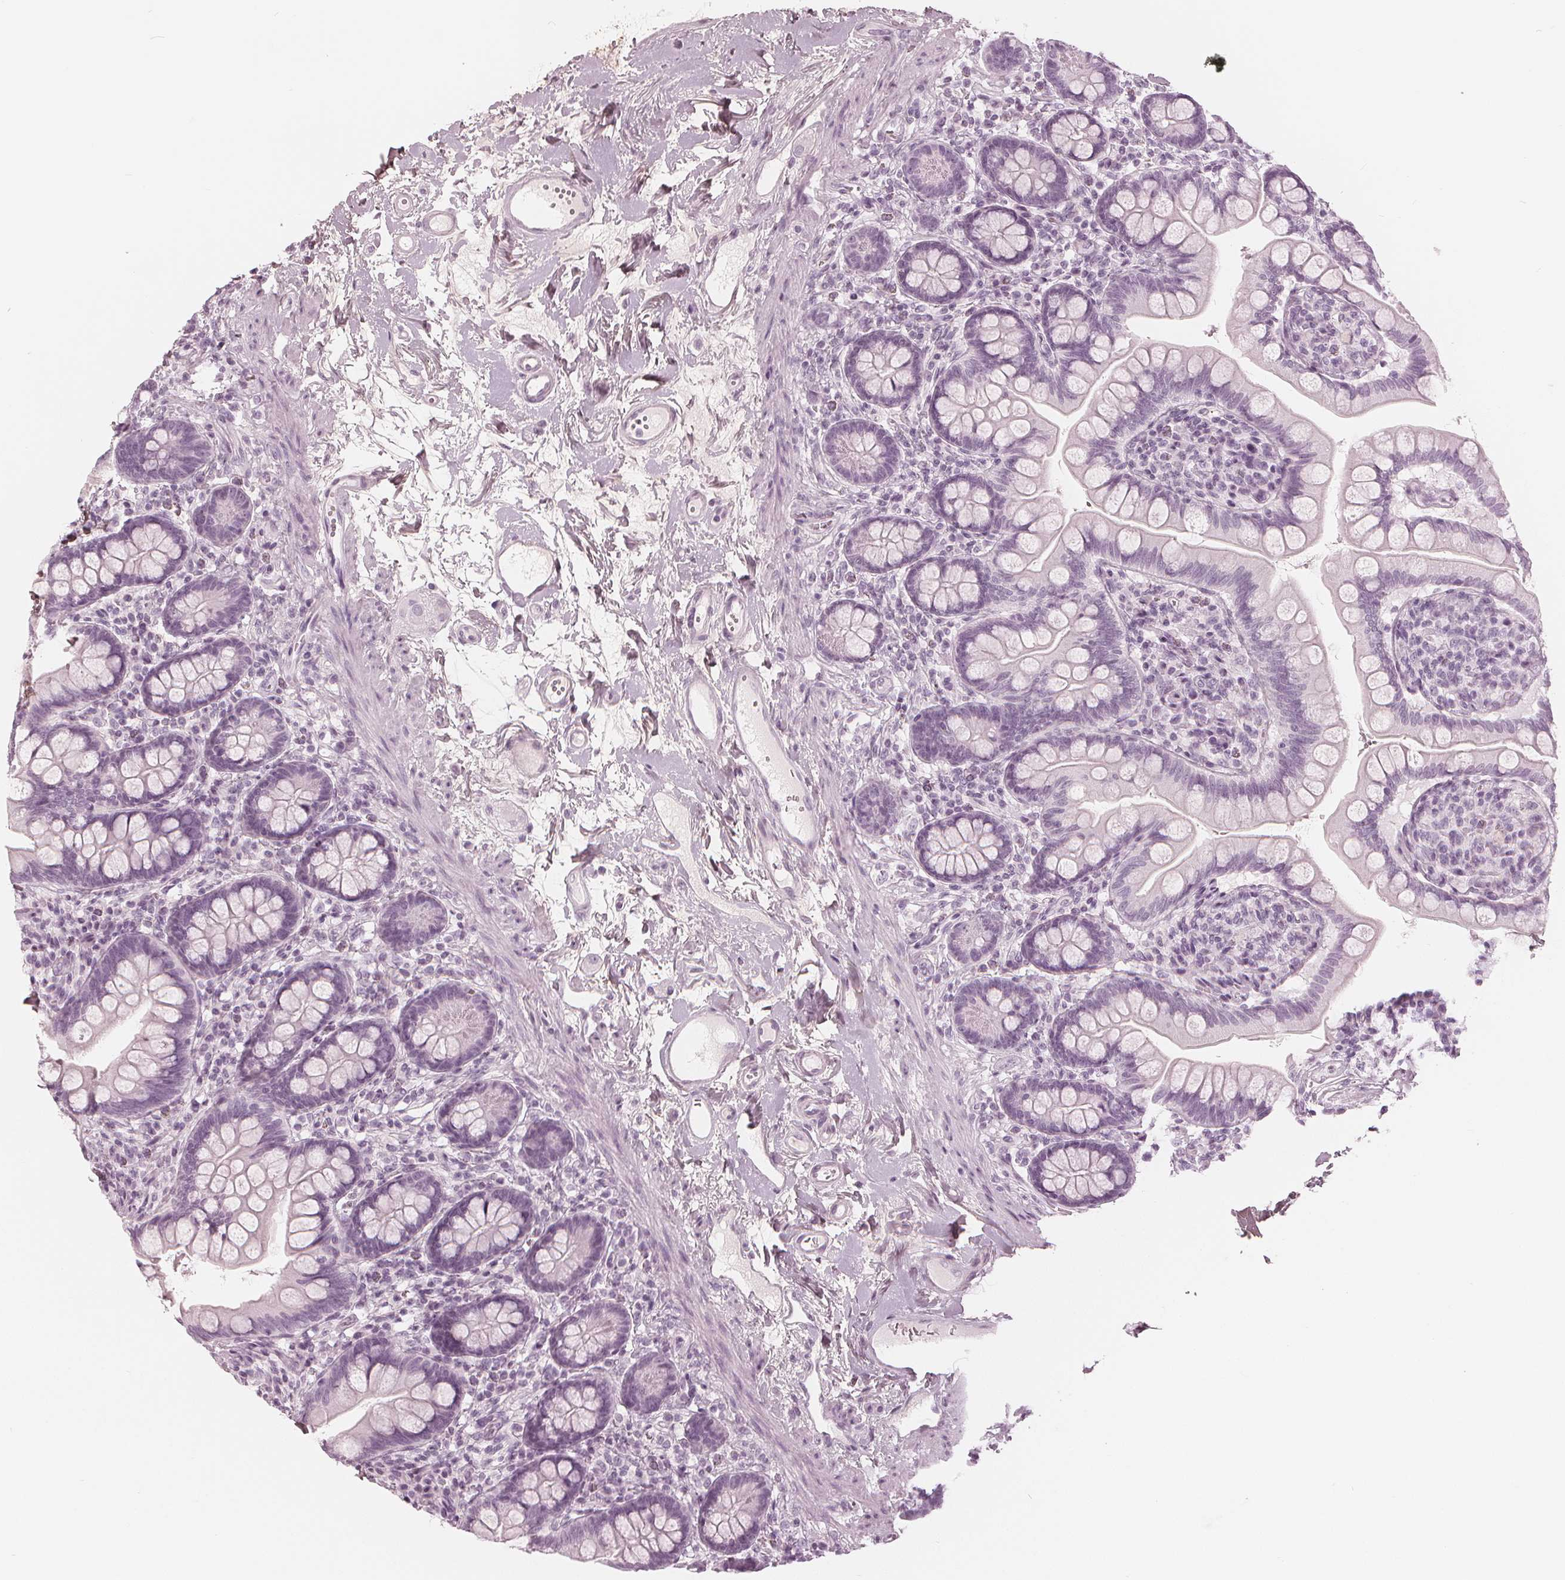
{"staining": {"intensity": "negative", "quantity": "none", "location": "none"}, "tissue": "small intestine", "cell_type": "Glandular cells", "image_type": "normal", "snomed": [{"axis": "morphology", "description": "Normal tissue, NOS"}, {"axis": "topography", "description": "Small intestine"}], "caption": "Immunohistochemistry (IHC) micrograph of benign small intestine stained for a protein (brown), which shows no expression in glandular cells. The staining is performed using DAB brown chromogen with nuclei counter-stained in using hematoxylin.", "gene": "PAEP", "patient": {"sex": "female", "age": 56}}